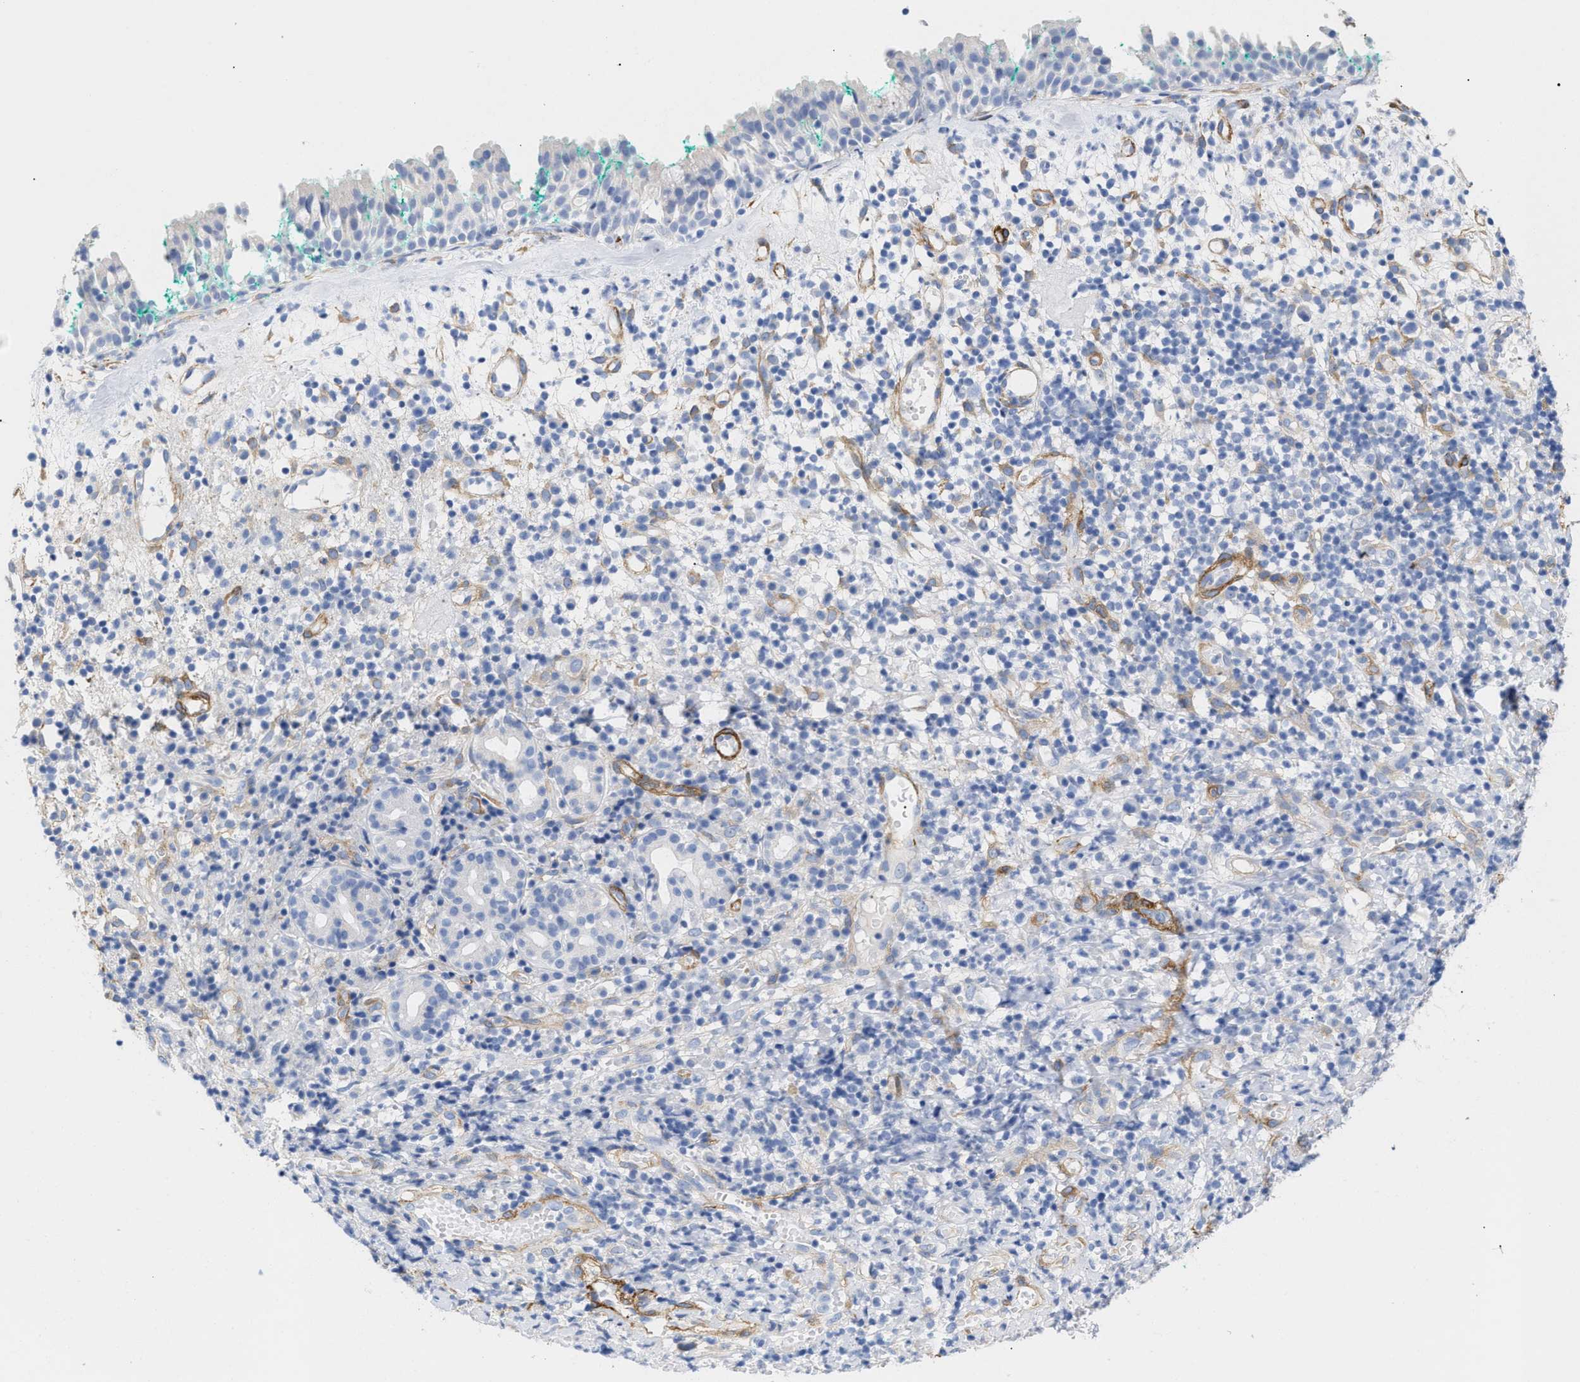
{"staining": {"intensity": "negative", "quantity": "none", "location": "none"}, "tissue": "nasopharynx", "cell_type": "Respiratory epithelial cells", "image_type": "normal", "snomed": [{"axis": "morphology", "description": "Normal tissue, NOS"}, {"axis": "morphology", "description": "Basal cell carcinoma"}, {"axis": "topography", "description": "Cartilage tissue"}, {"axis": "topography", "description": "Nasopharynx"}, {"axis": "topography", "description": "Oral tissue"}], "caption": "There is no significant positivity in respiratory epithelial cells of nasopharynx. (DAB (3,3'-diaminobenzidine) IHC with hematoxylin counter stain).", "gene": "AMPH", "patient": {"sex": "female", "age": 77}}